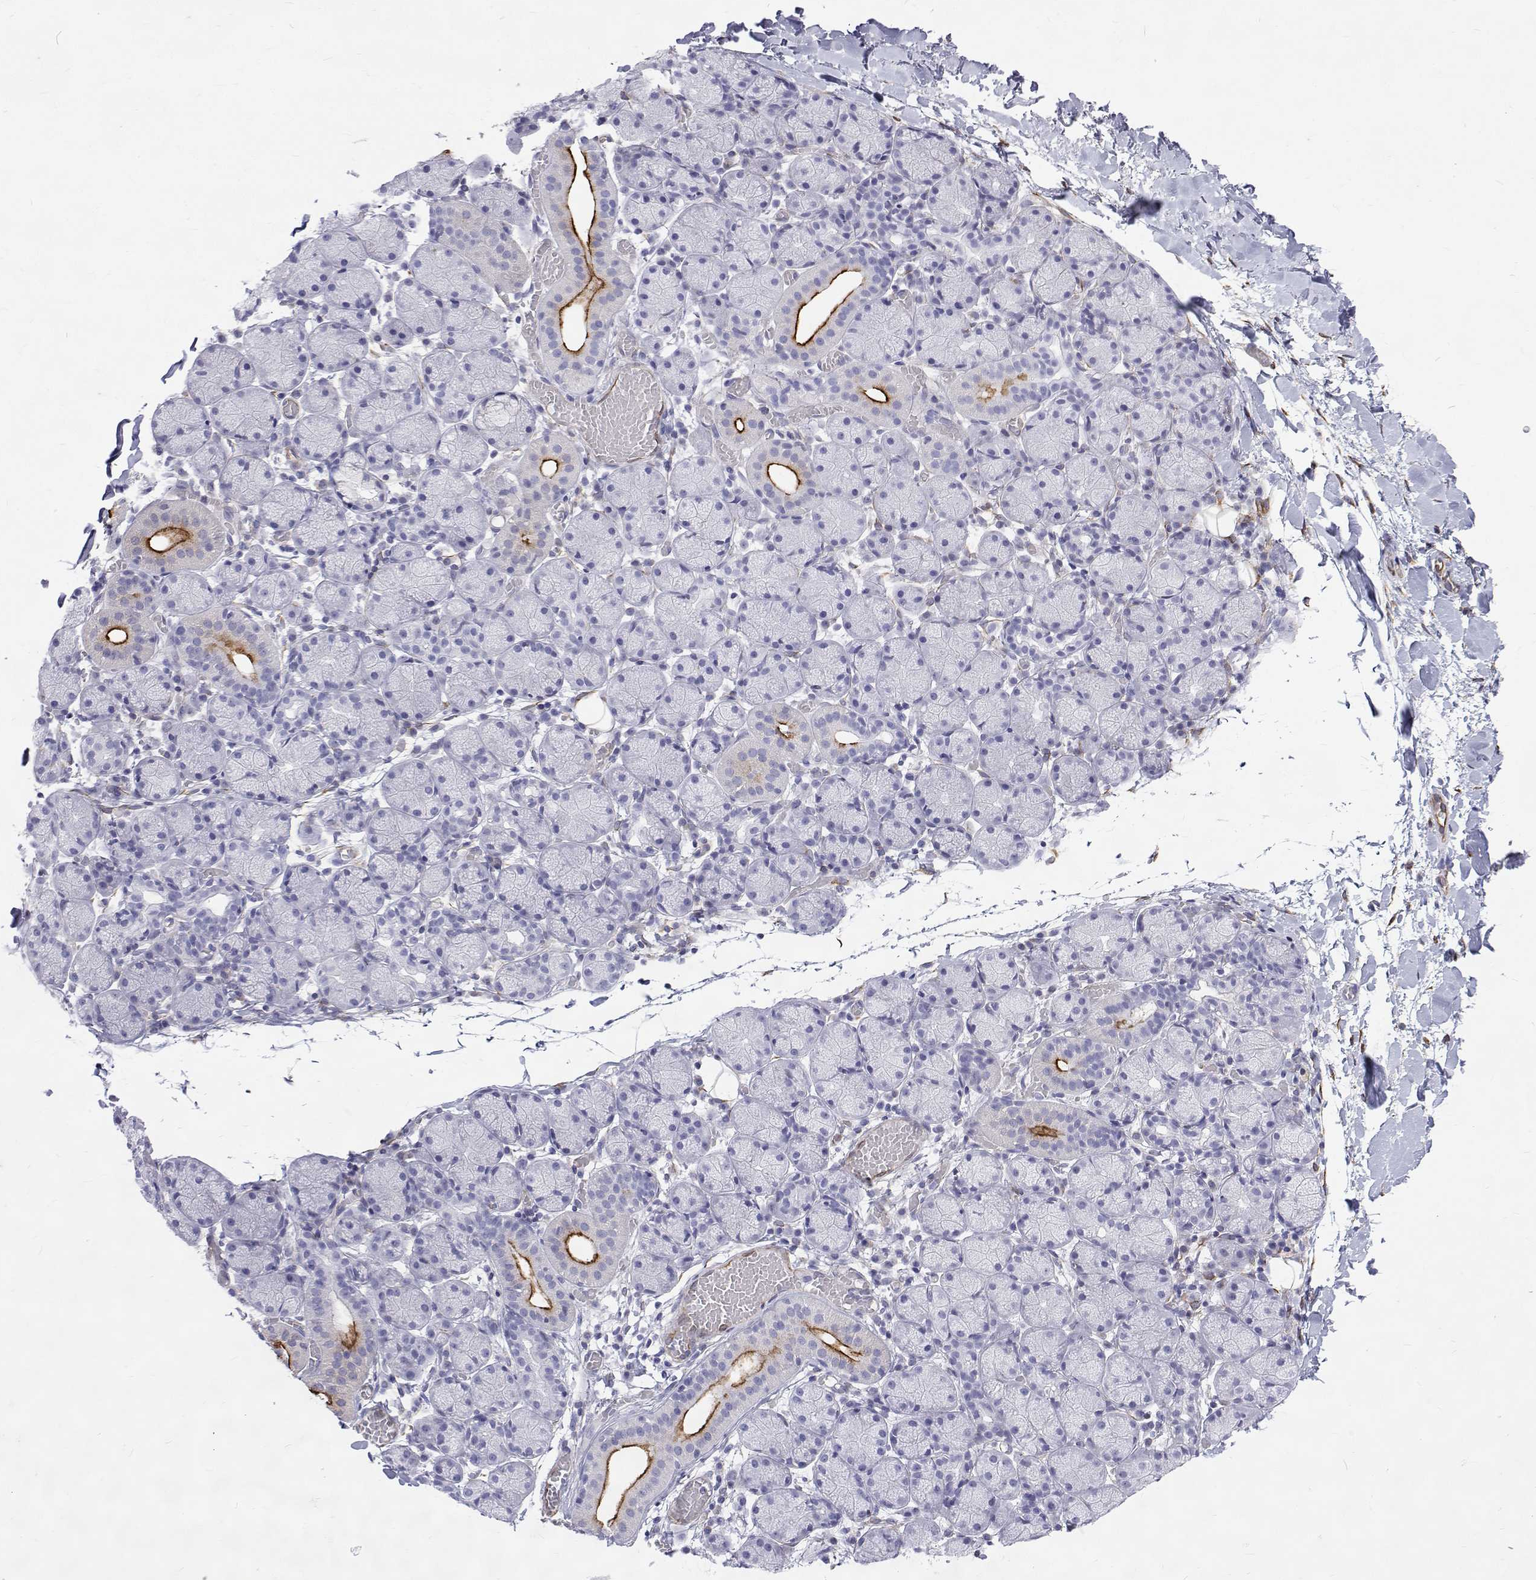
{"staining": {"intensity": "strong", "quantity": "<25%", "location": "cytoplasmic/membranous"}, "tissue": "salivary gland", "cell_type": "Glandular cells", "image_type": "normal", "snomed": [{"axis": "morphology", "description": "Normal tissue, NOS"}, {"axis": "topography", "description": "Salivary gland"}], "caption": "A high-resolution histopathology image shows immunohistochemistry (IHC) staining of benign salivary gland, which displays strong cytoplasmic/membranous expression in about <25% of glandular cells.", "gene": "OPRPN", "patient": {"sex": "female", "age": 24}}